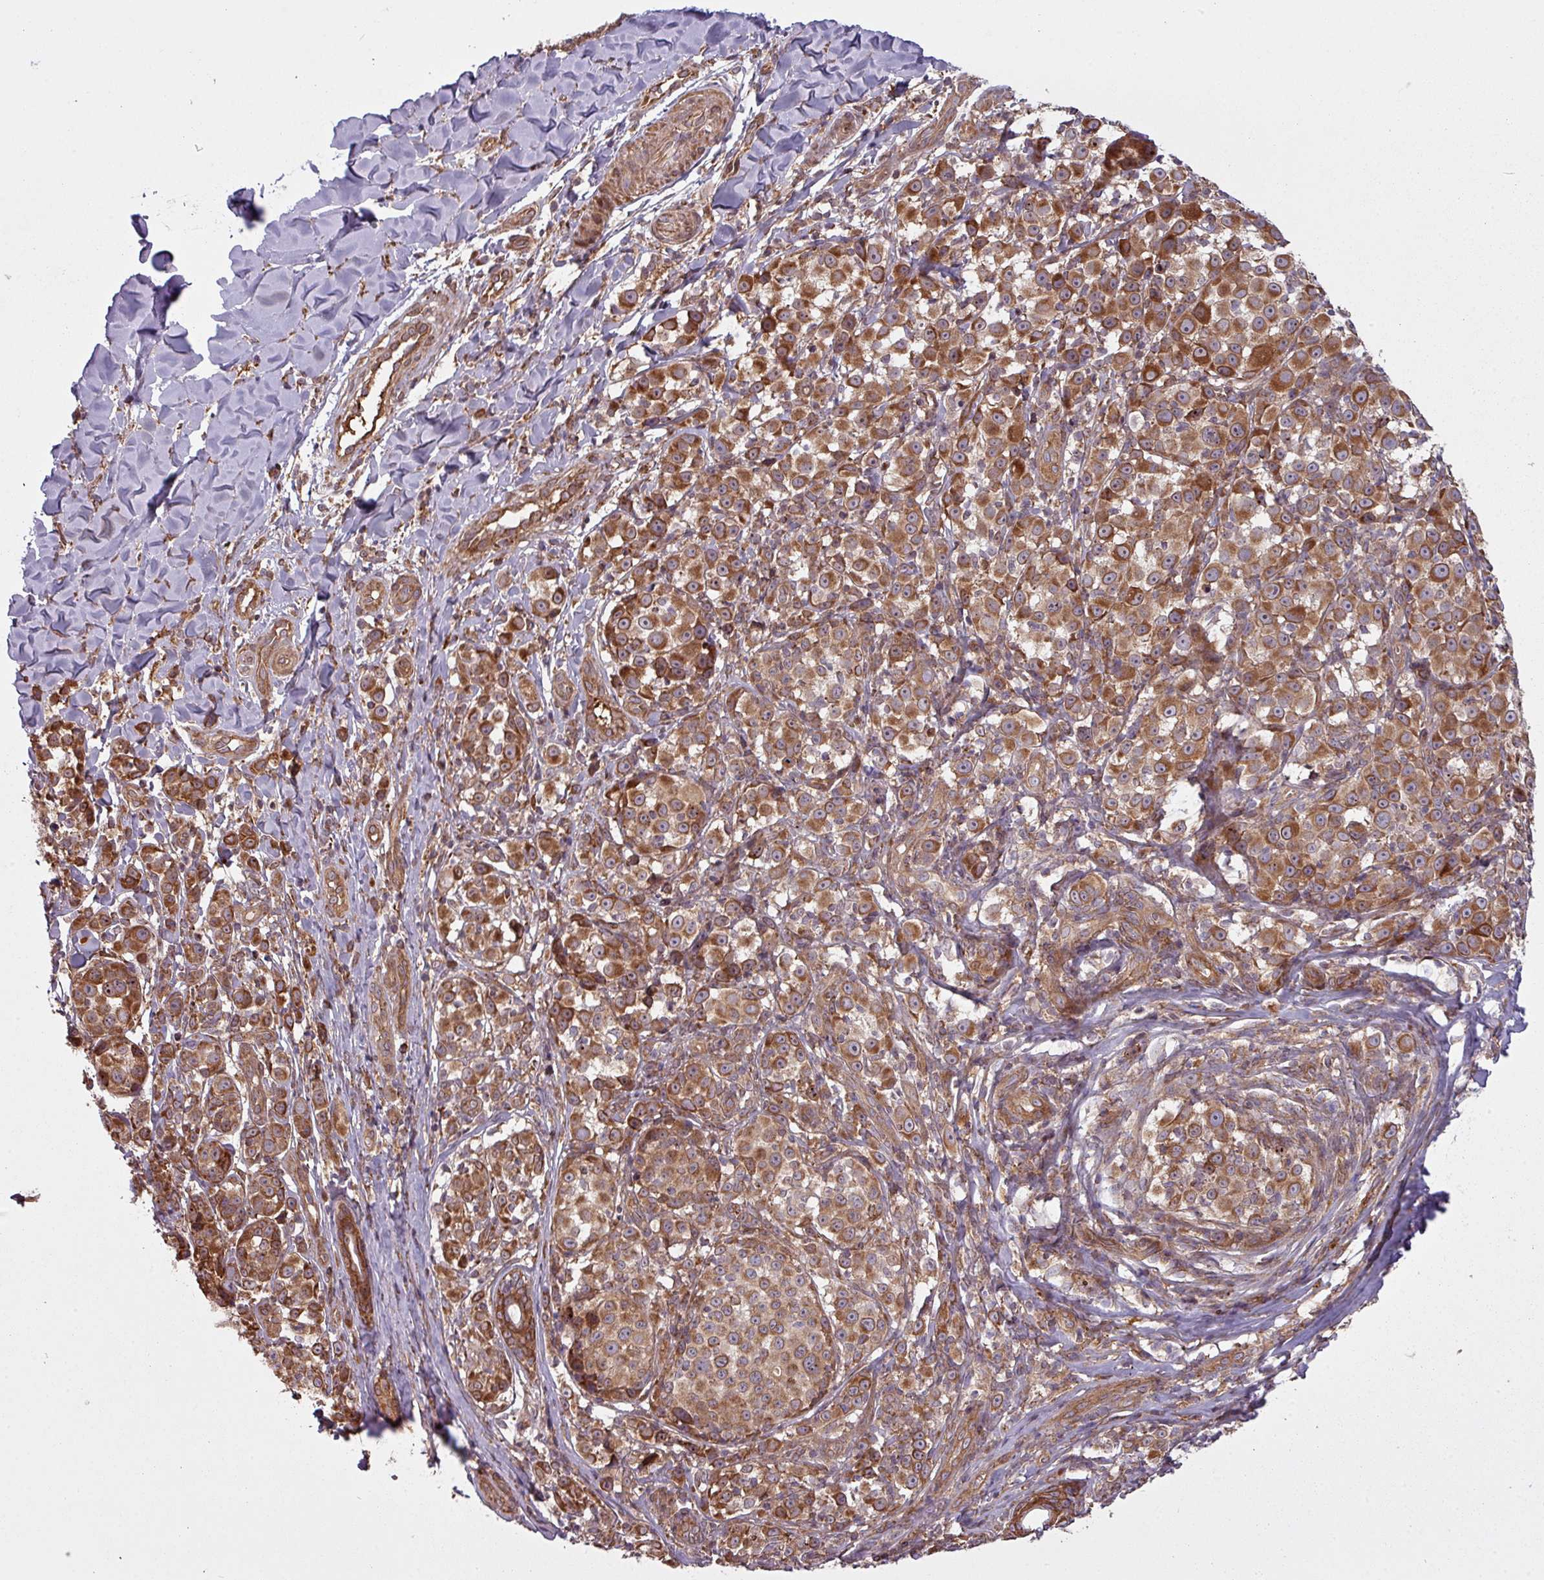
{"staining": {"intensity": "moderate", "quantity": ">75%", "location": "cytoplasmic/membranous,nuclear"}, "tissue": "melanoma", "cell_type": "Tumor cells", "image_type": "cancer", "snomed": [{"axis": "morphology", "description": "Malignant melanoma, NOS"}, {"axis": "topography", "description": "Skin"}], "caption": "Protein analysis of melanoma tissue displays moderate cytoplasmic/membranous and nuclear staining in approximately >75% of tumor cells. (DAB IHC with brightfield microscopy, high magnification).", "gene": "SNRNP25", "patient": {"sex": "female", "age": 35}}